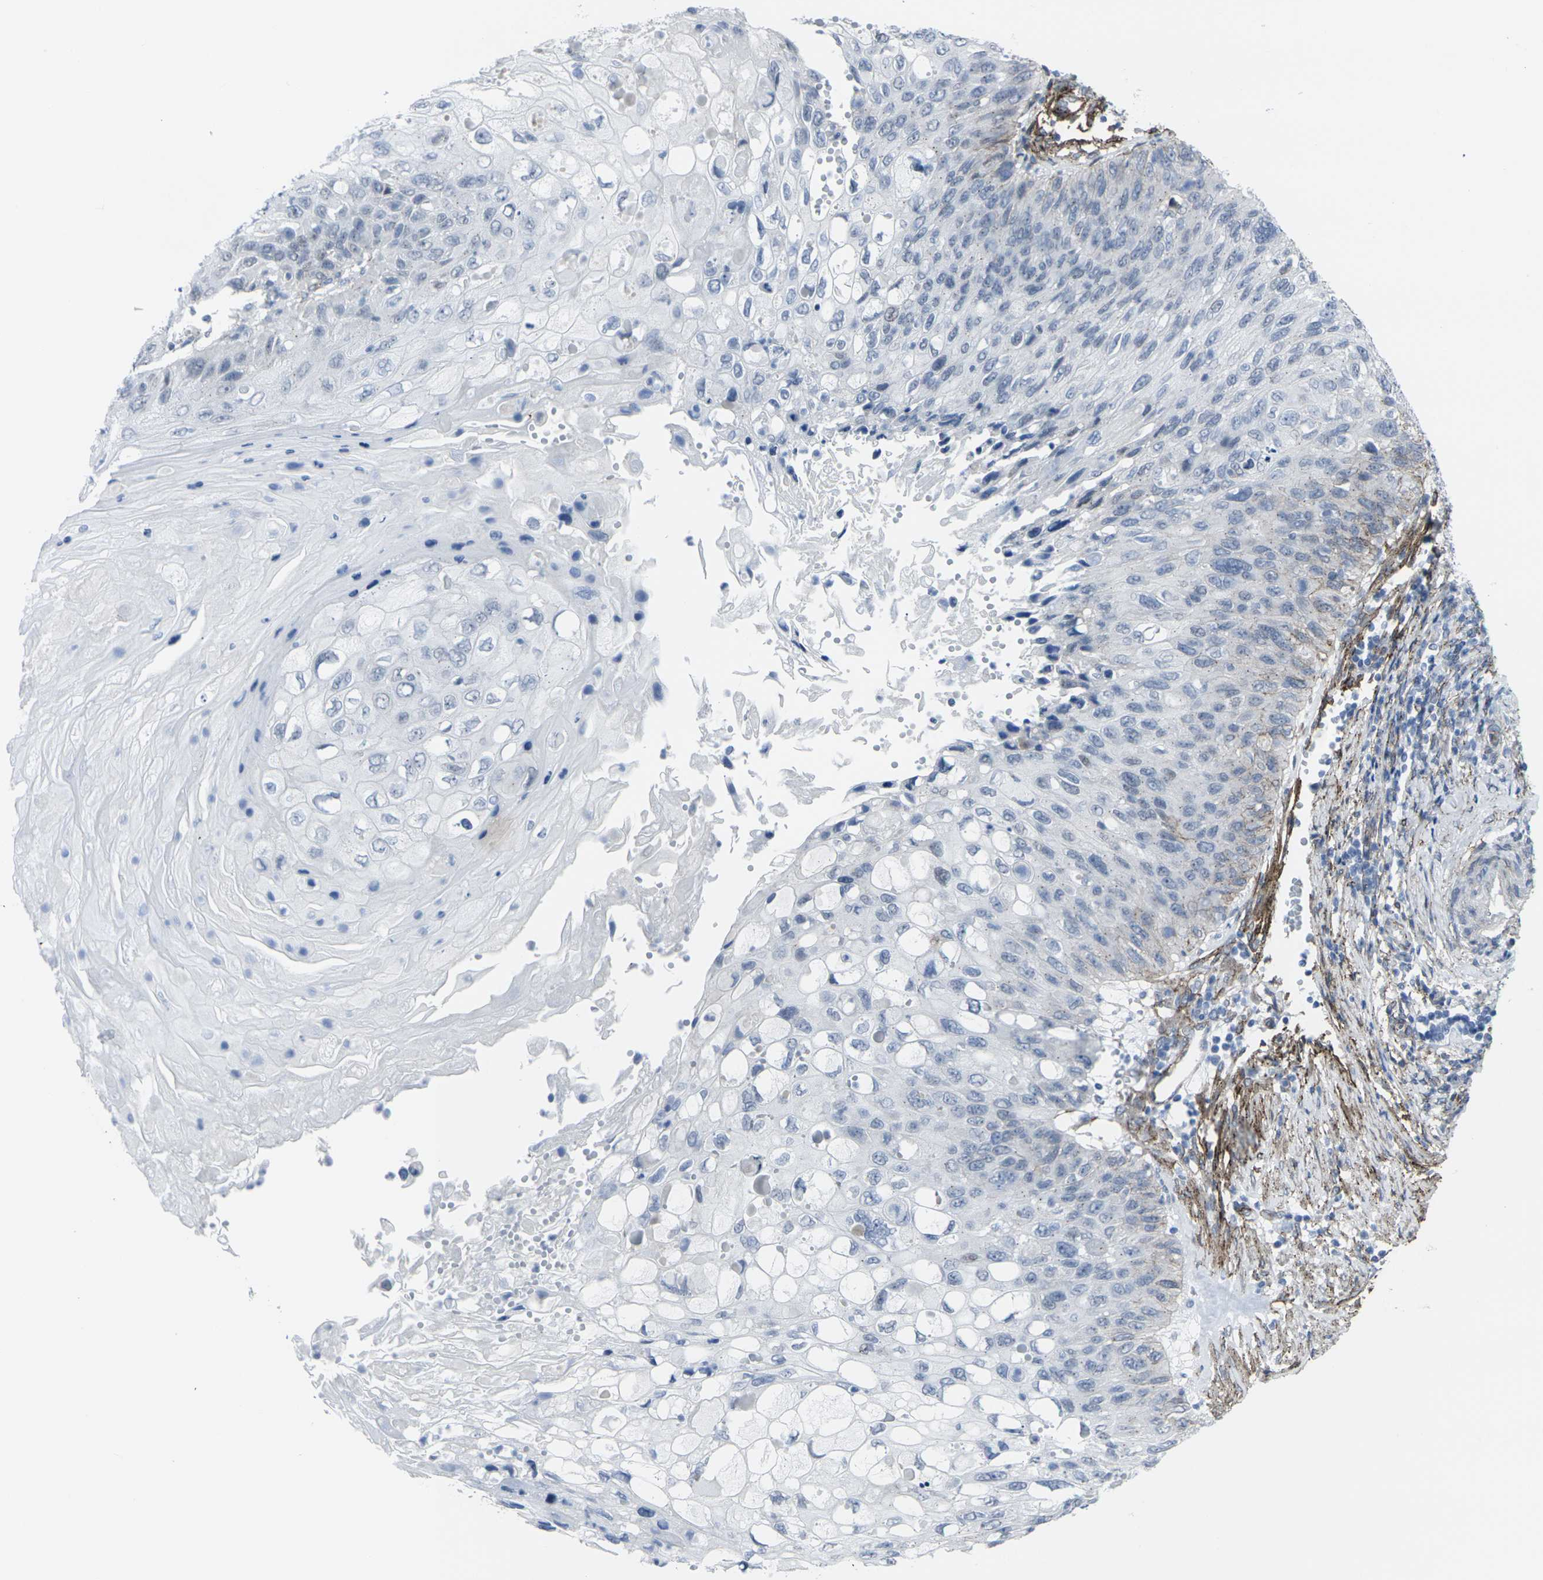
{"staining": {"intensity": "negative", "quantity": "none", "location": "none"}, "tissue": "cervical cancer", "cell_type": "Tumor cells", "image_type": "cancer", "snomed": [{"axis": "morphology", "description": "Squamous cell carcinoma, NOS"}, {"axis": "topography", "description": "Cervix"}], "caption": "Human cervical cancer (squamous cell carcinoma) stained for a protein using immunohistochemistry shows no staining in tumor cells.", "gene": "CDH11", "patient": {"sex": "female", "age": 70}}